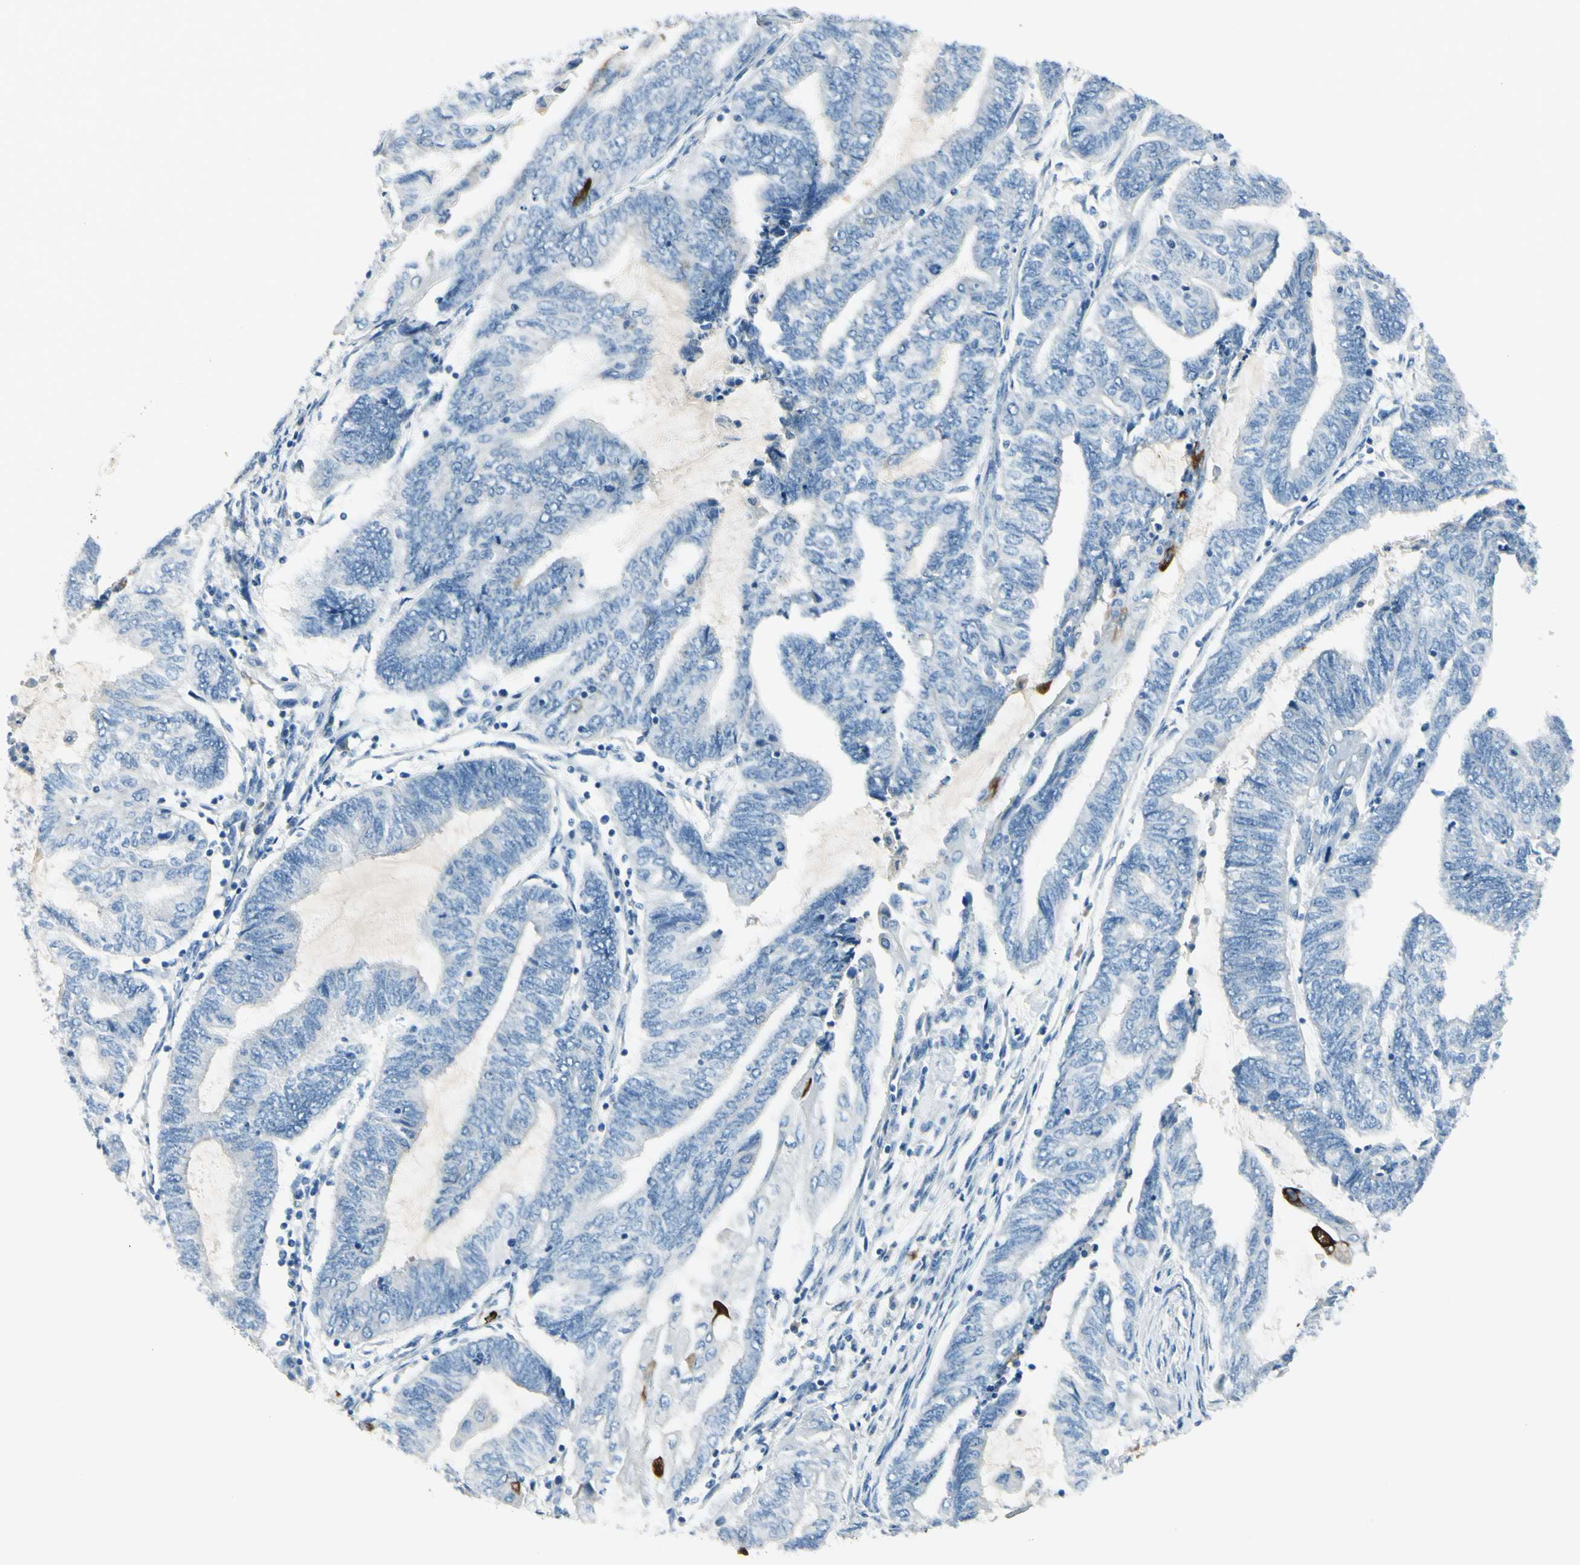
{"staining": {"intensity": "negative", "quantity": "none", "location": "none"}, "tissue": "endometrial cancer", "cell_type": "Tumor cells", "image_type": "cancer", "snomed": [{"axis": "morphology", "description": "Adenocarcinoma, NOS"}, {"axis": "topography", "description": "Uterus"}, {"axis": "topography", "description": "Endometrium"}], "caption": "The photomicrograph shows no staining of tumor cells in adenocarcinoma (endometrial).", "gene": "DLG4", "patient": {"sex": "female", "age": 70}}